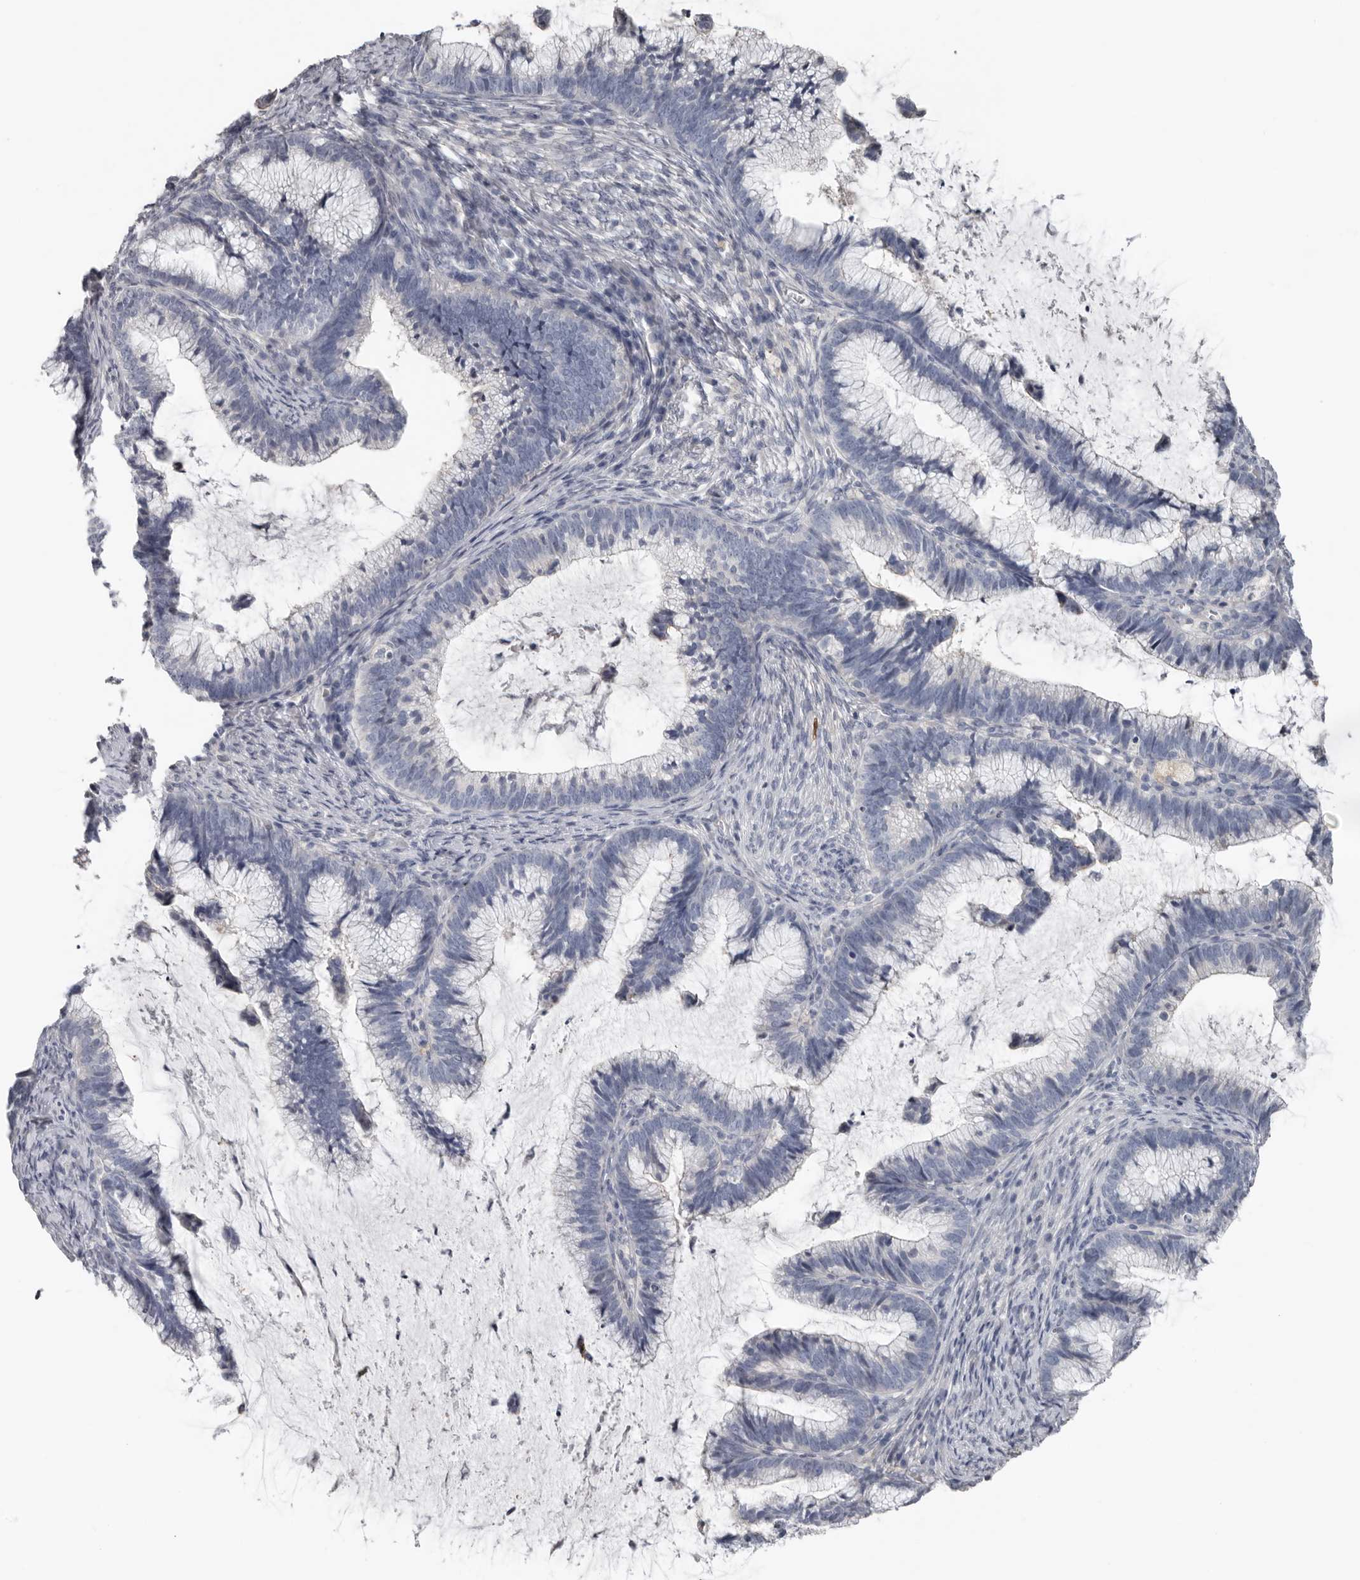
{"staining": {"intensity": "negative", "quantity": "none", "location": "none"}, "tissue": "cervical cancer", "cell_type": "Tumor cells", "image_type": "cancer", "snomed": [{"axis": "morphology", "description": "Adenocarcinoma, NOS"}, {"axis": "topography", "description": "Cervix"}], "caption": "Cervical cancer stained for a protein using immunohistochemistry (IHC) exhibits no expression tumor cells.", "gene": "FABP7", "patient": {"sex": "female", "age": 36}}